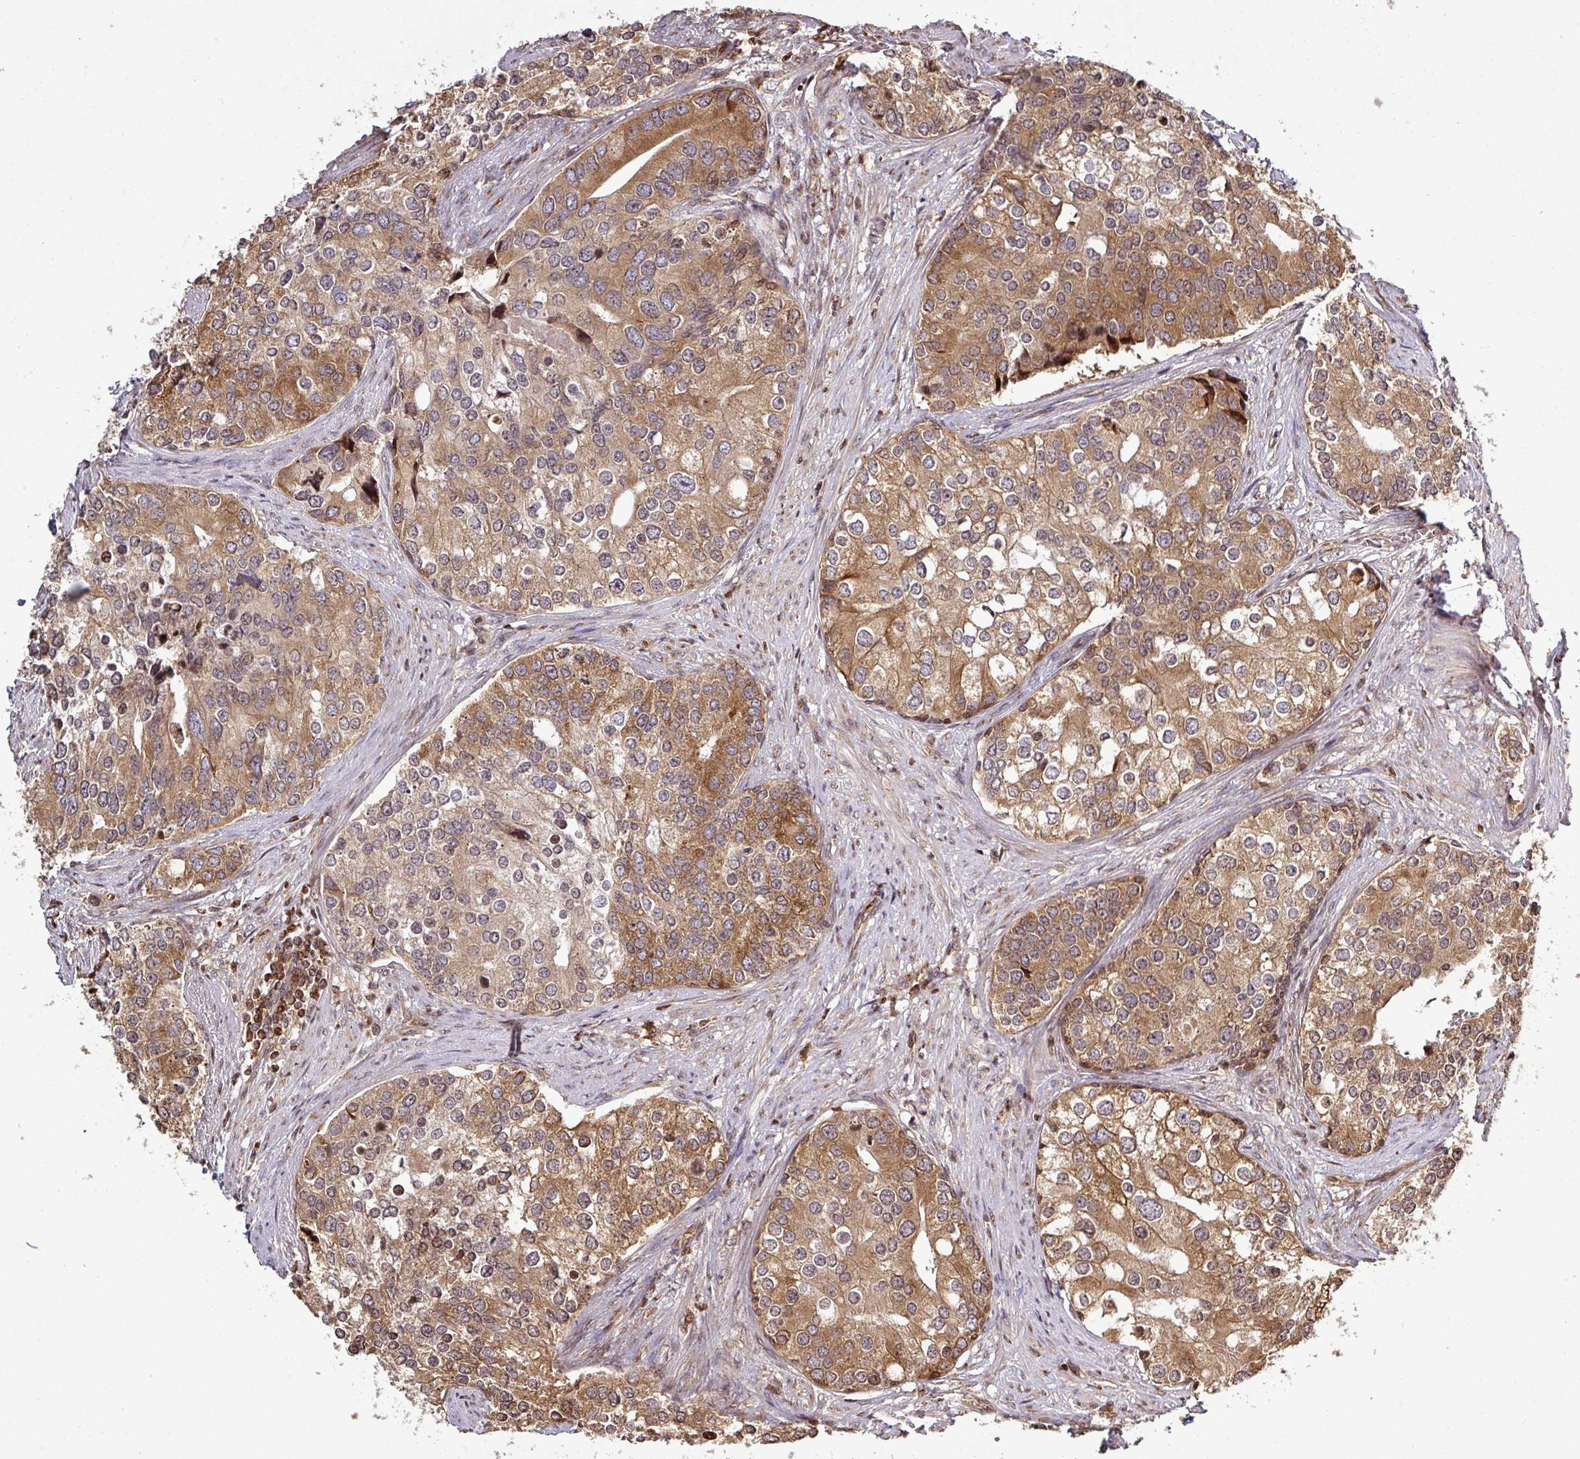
{"staining": {"intensity": "moderate", "quantity": ">75%", "location": "cytoplasmic/membranous"}, "tissue": "prostate cancer", "cell_type": "Tumor cells", "image_type": "cancer", "snomed": [{"axis": "morphology", "description": "Adenocarcinoma, High grade"}, {"axis": "topography", "description": "Prostate"}], "caption": "This image shows immunohistochemistry (IHC) staining of human prostate high-grade adenocarcinoma, with medium moderate cytoplasmic/membranous expression in about >75% of tumor cells.", "gene": "LRRC74B", "patient": {"sex": "male", "age": 62}}